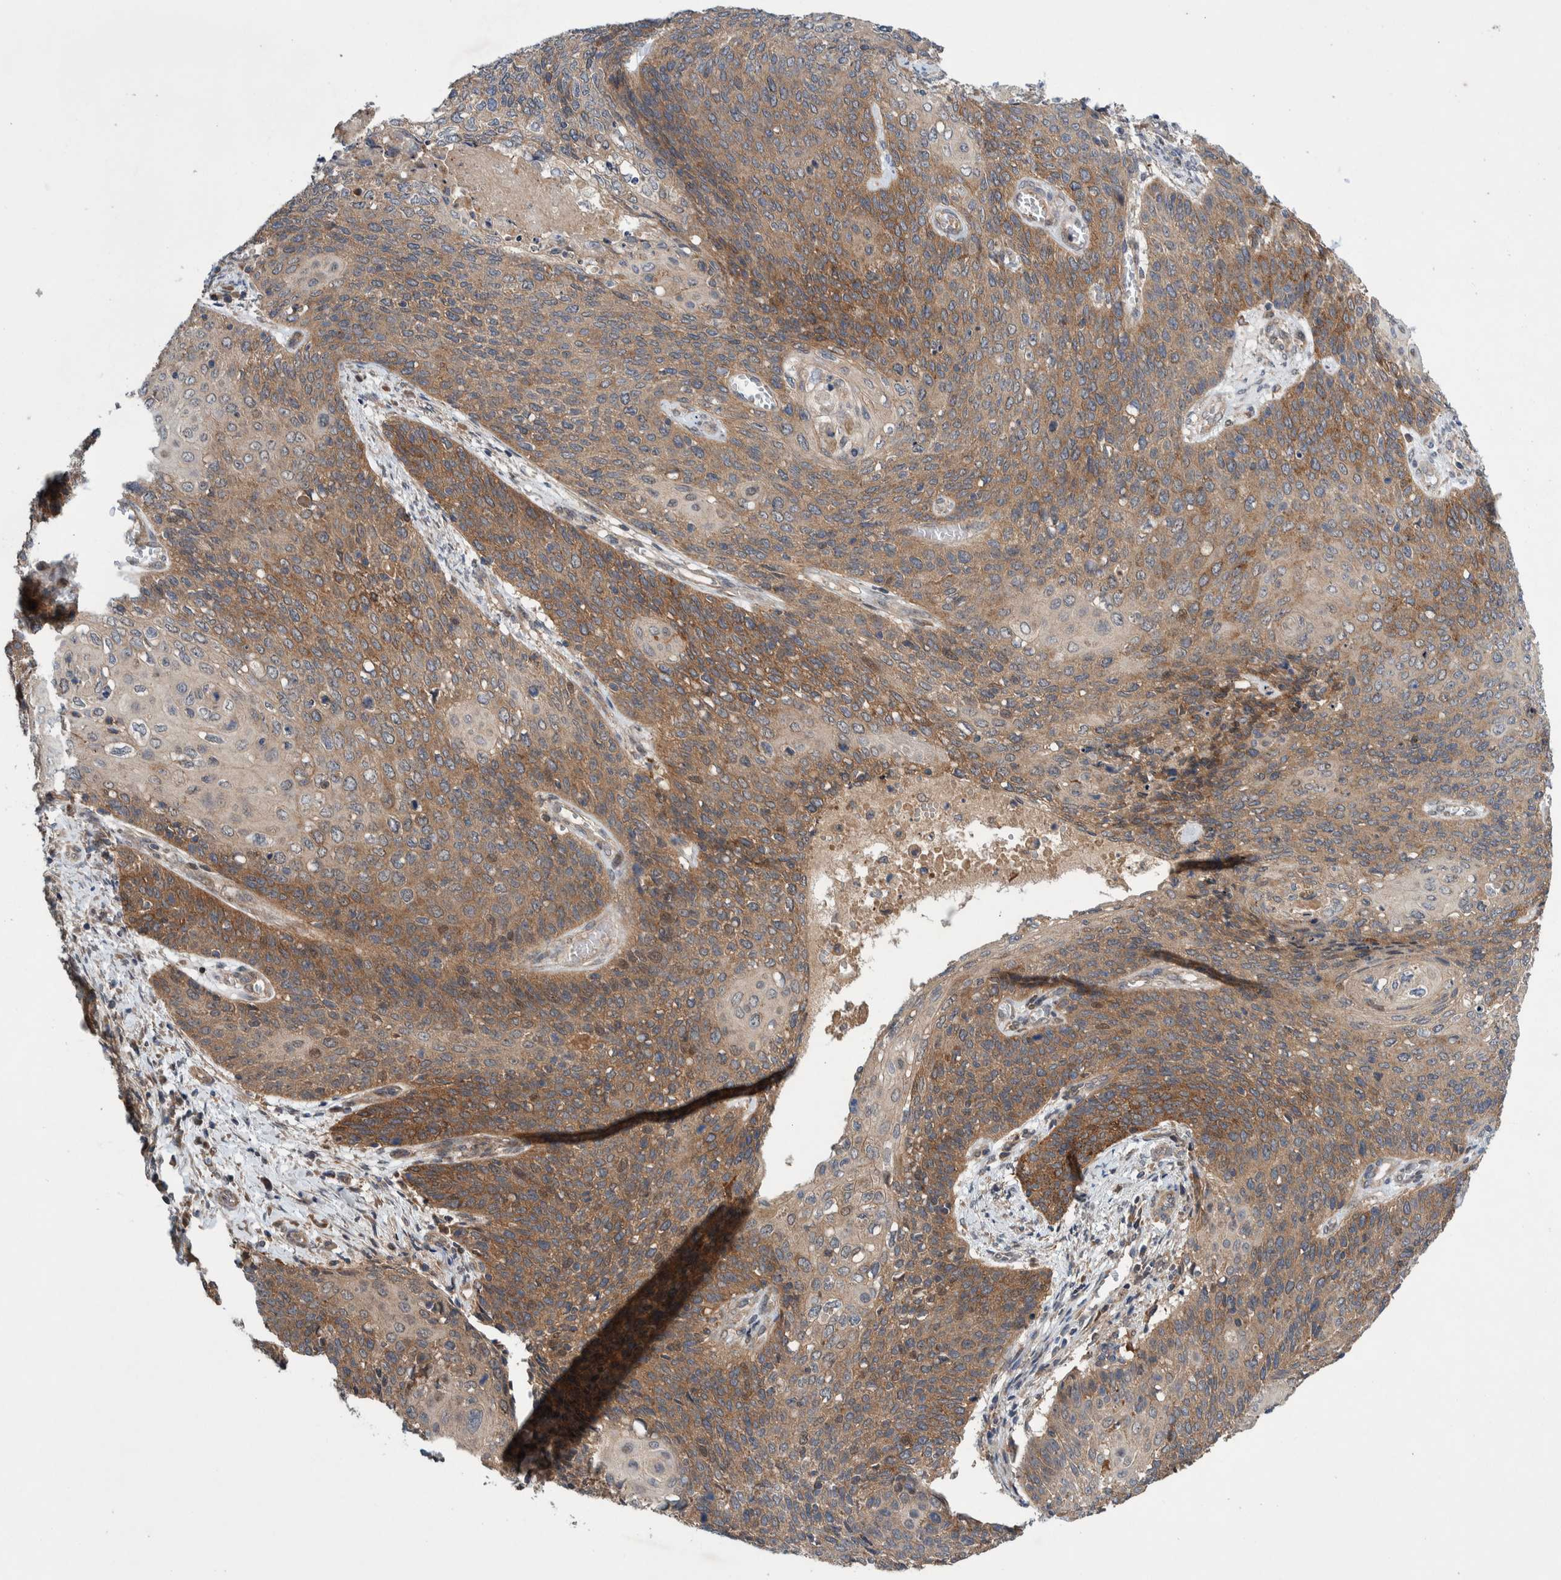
{"staining": {"intensity": "moderate", "quantity": ">75%", "location": "cytoplasmic/membranous"}, "tissue": "cervical cancer", "cell_type": "Tumor cells", "image_type": "cancer", "snomed": [{"axis": "morphology", "description": "Squamous cell carcinoma, NOS"}, {"axis": "topography", "description": "Cervix"}], "caption": "High-magnification brightfield microscopy of cervical squamous cell carcinoma stained with DAB (brown) and counterstained with hematoxylin (blue). tumor cells exhibit moderate cytoplasmic/membranous staining is seen in approximately>75% of cells.", "gene": "PIK3R6", "patient": {"sex": "female", "age": 39}}